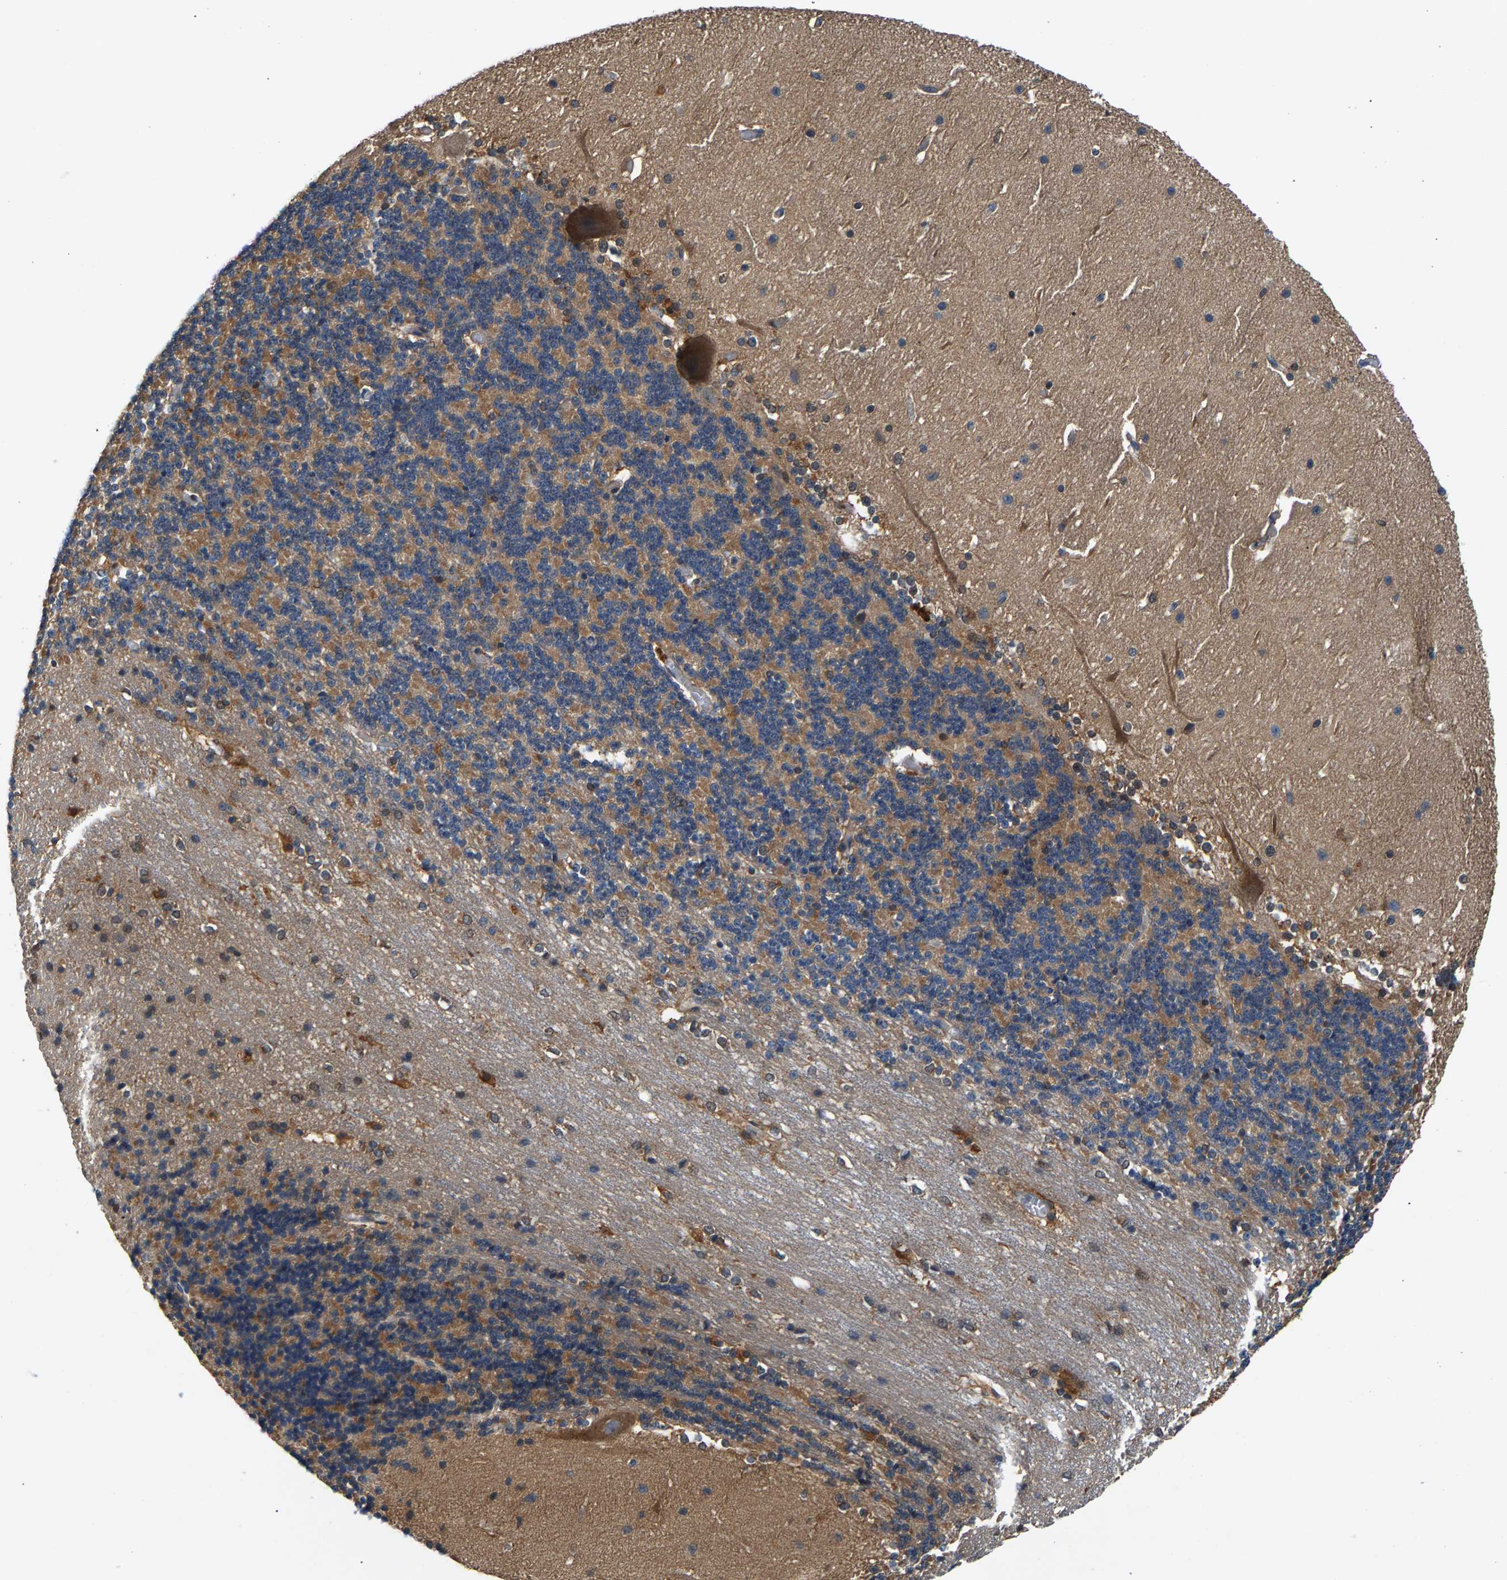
{"staining": {"intensity": "moderate", "quantity": "<25%", "location": "cytoplasmic/membranous"}, "tissue": "cerebellum", "cell_type": "Cells in granular layer", "image_type": "normal", "snomed": [{"axis": "morphology", "description": "Normal tissue, NOS"}, {"axis": "topography", "description": "Cerebellum"}], "caption": "Immunohistochemistry (IHC) micrograph of benign cerebellum: cerebellum stained using immunohistochemistry exhibits low levels of moderate protein expression localized specifically in the cytoplasmic/membranous of cells in granular layer, appearing as a cytoplasmic/membranous brown color.", "gene": "NT5C", "patient": {"sex": "female", "age": 19}}